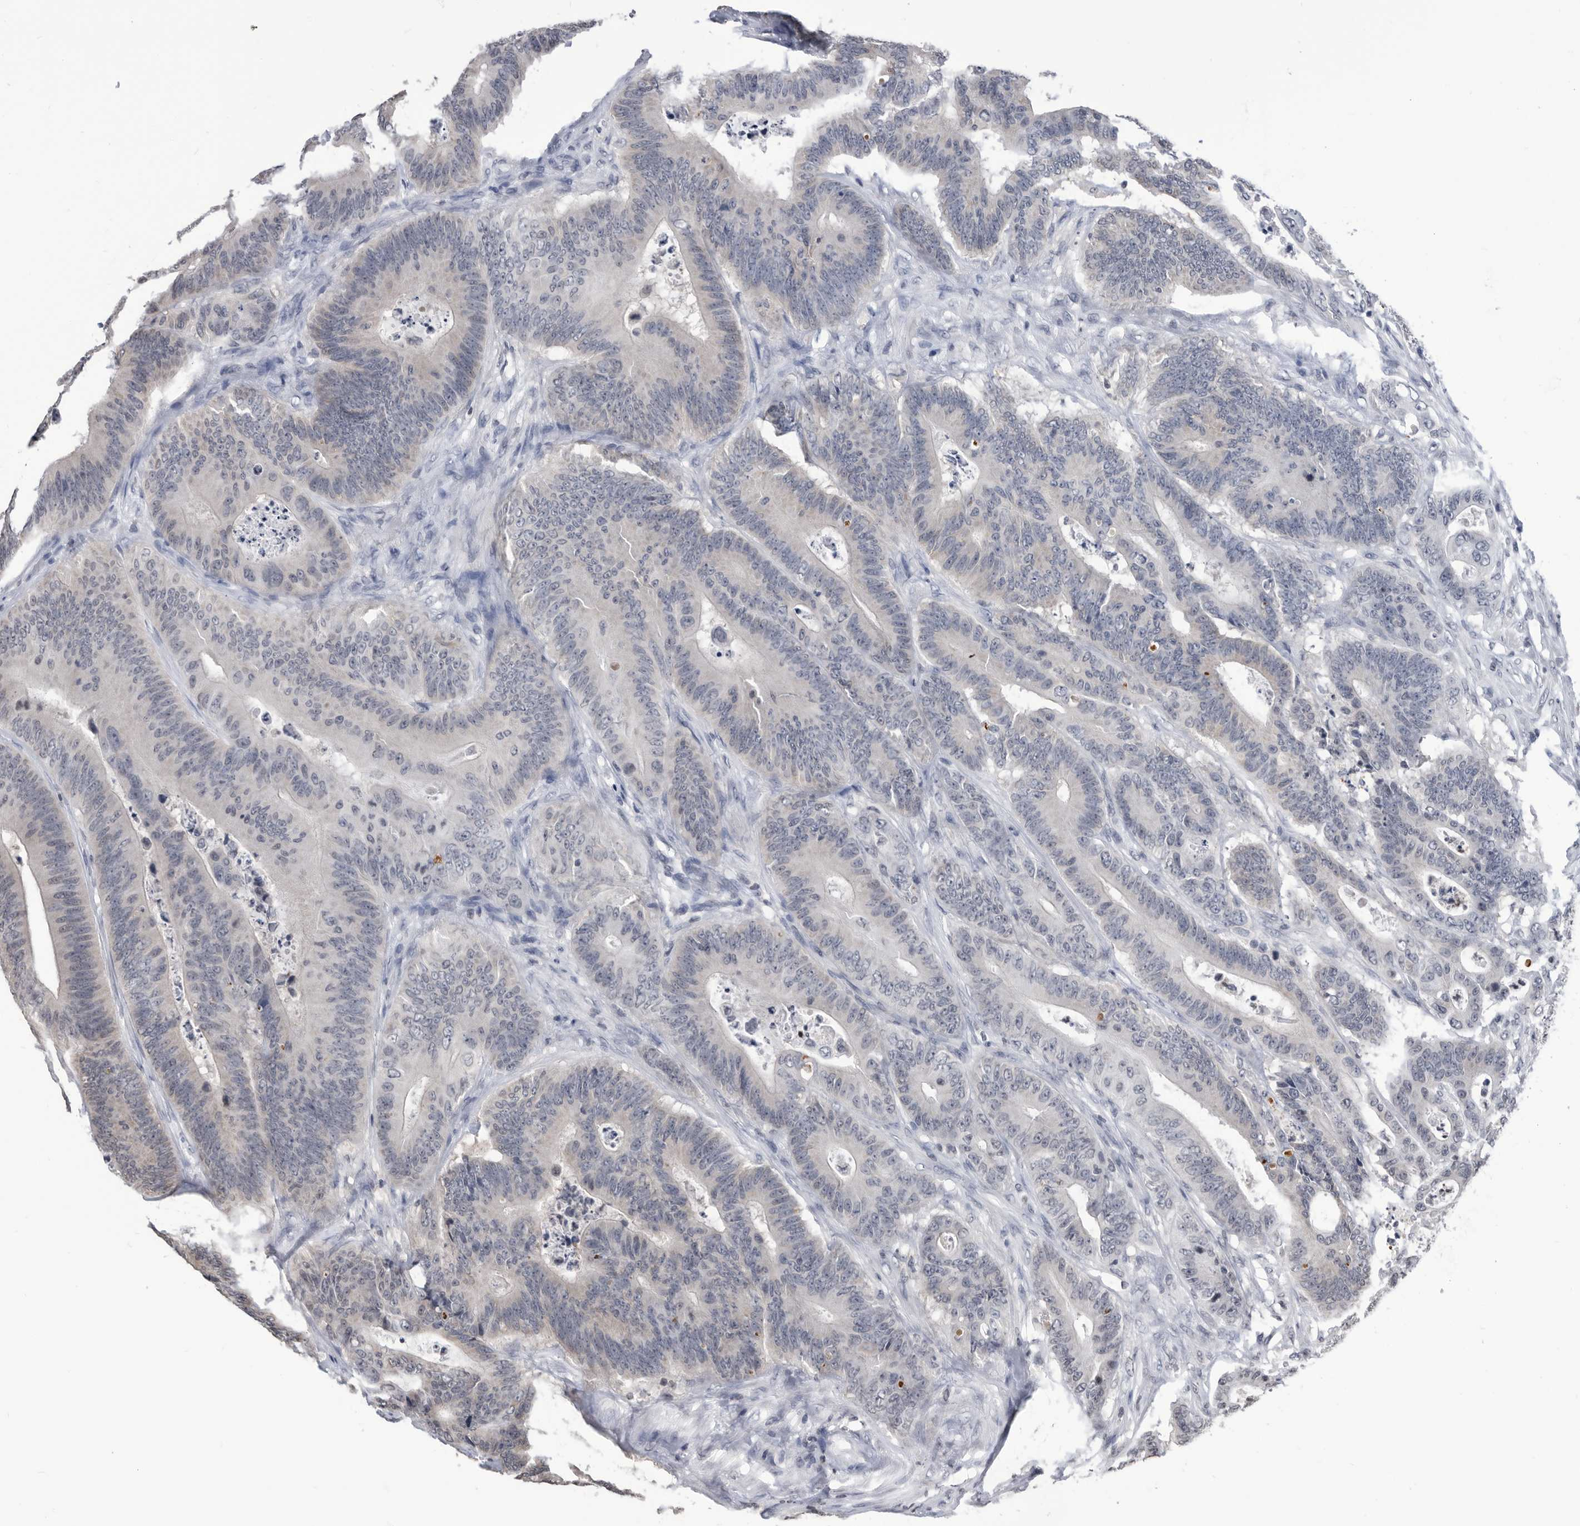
{"staining": {"intensity": "negative", "quantity": "none", "location": "none"}, "tissue": "colorectal cancer", "cell_type": "Tumor cells", "image_type": "cancer", "snomed": [{"axis": "morphology", "description": "Adenocarcinoma, NOS"}, {"axis": "topography", "description": "Colon"}], "caption": "The photomicrograph displays no significant expression in tumor cells of adenocarcinoma (colorectal).", "gene": "TSTD1", "patient": {"sex": "male", "age": 83}}